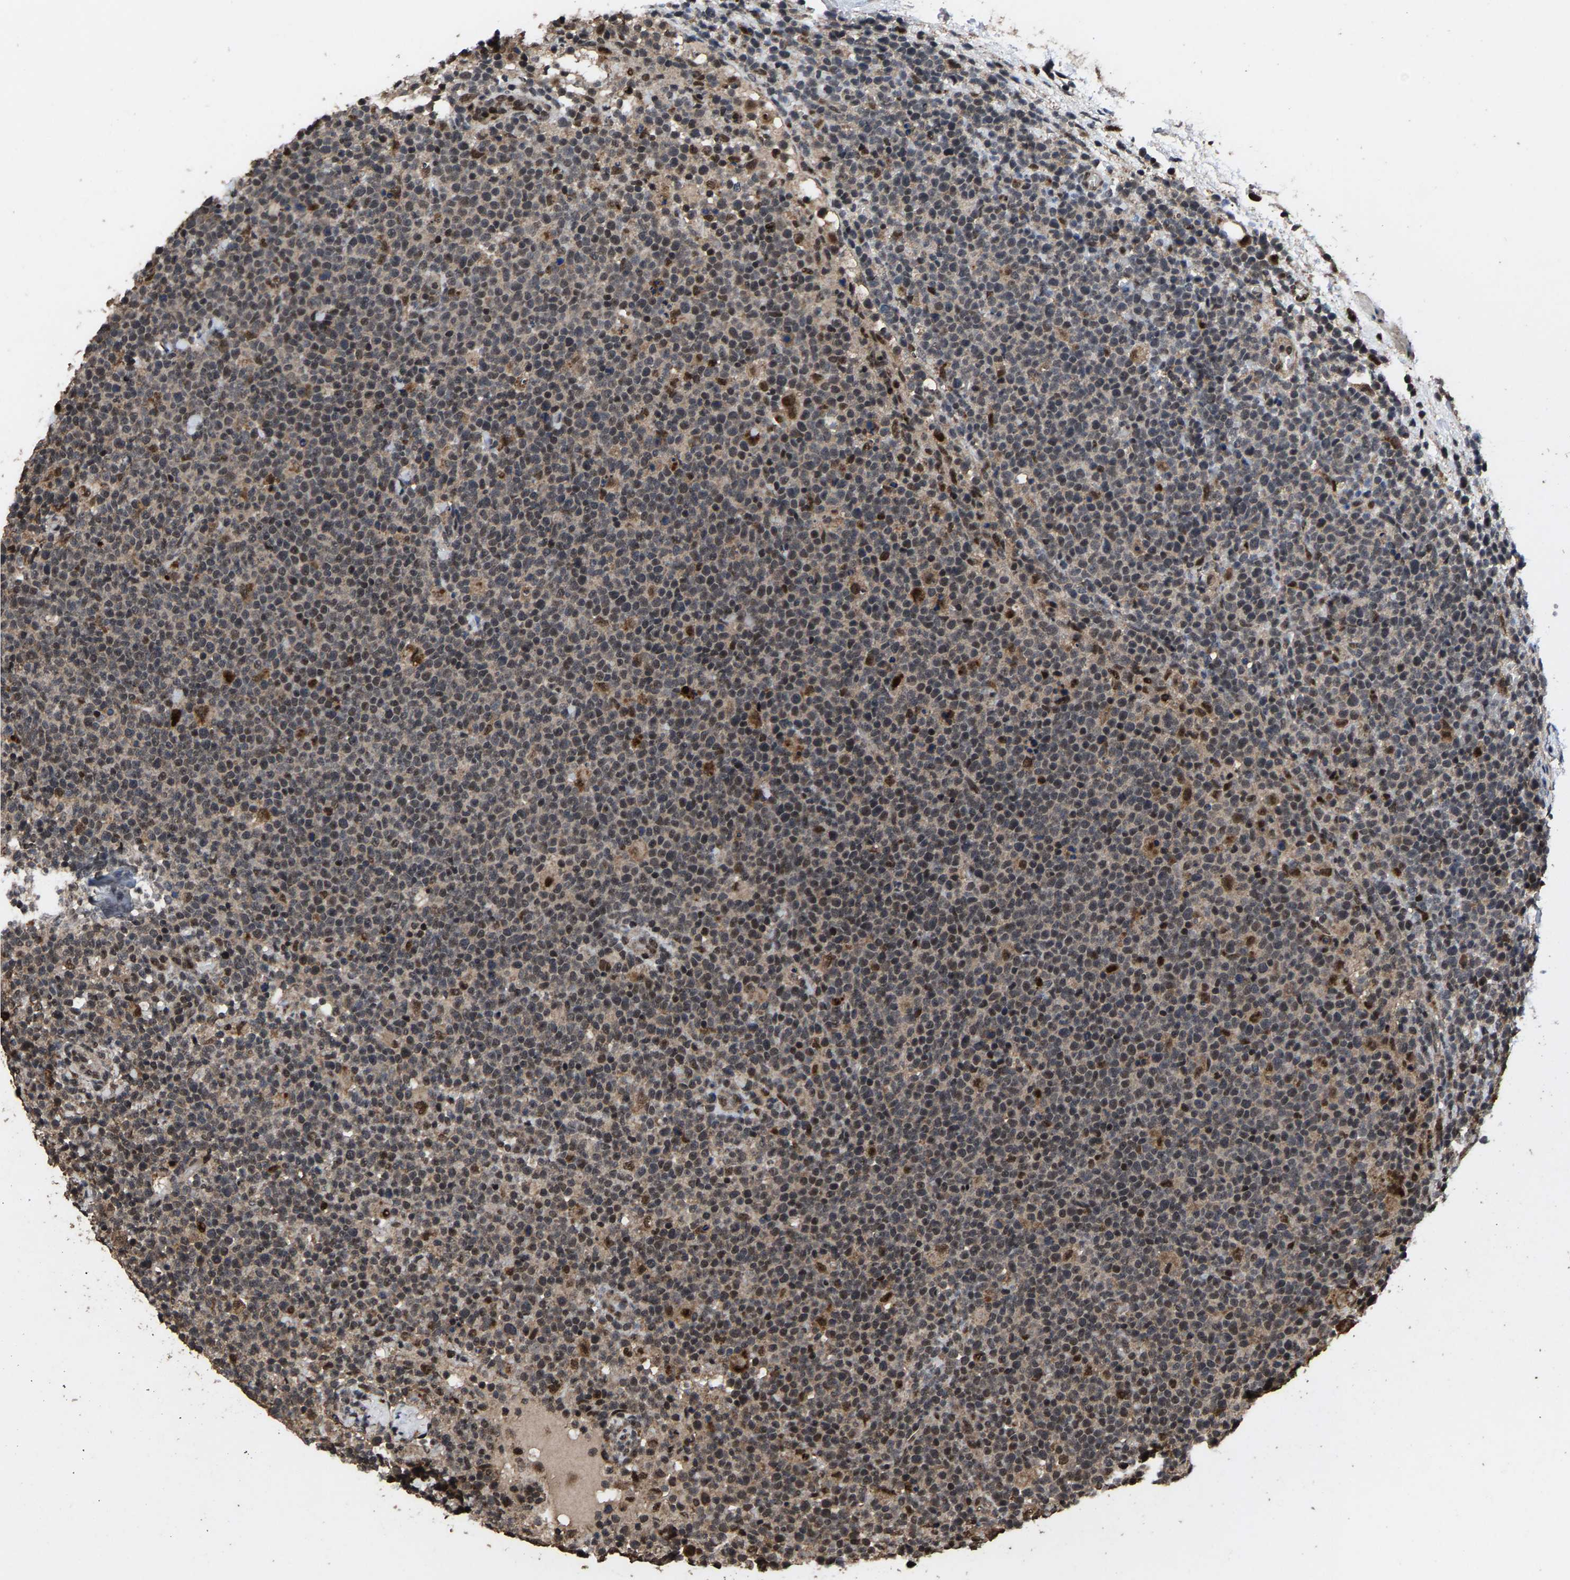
{"staining": {"intensity": "moderate", "quantity": "25%-75%", "location": "nuclear"}, "tissue": "lymphoma", "cell_type": "Tumor cells", "image_type": "cancer", "snomed": [{"axis": "morphology", "description": "Malignant lymphoma, non-Hodgkin's type, High grade"}, {"axis": "topography", "description": "Lymph node"}], "caption": "Brown immunohistochemical staining in malignant lymphoma, non-Hodgkin's type (high-grade) reveals moderate nuclear expression in about 25%-75% of tumor cells. Immunohistochemistry (ihc) stains the protein of interest in brown and the nuclei are stained blue.", "gene": "HAUS6", "patient": {"sex": "male", "age": 61}}